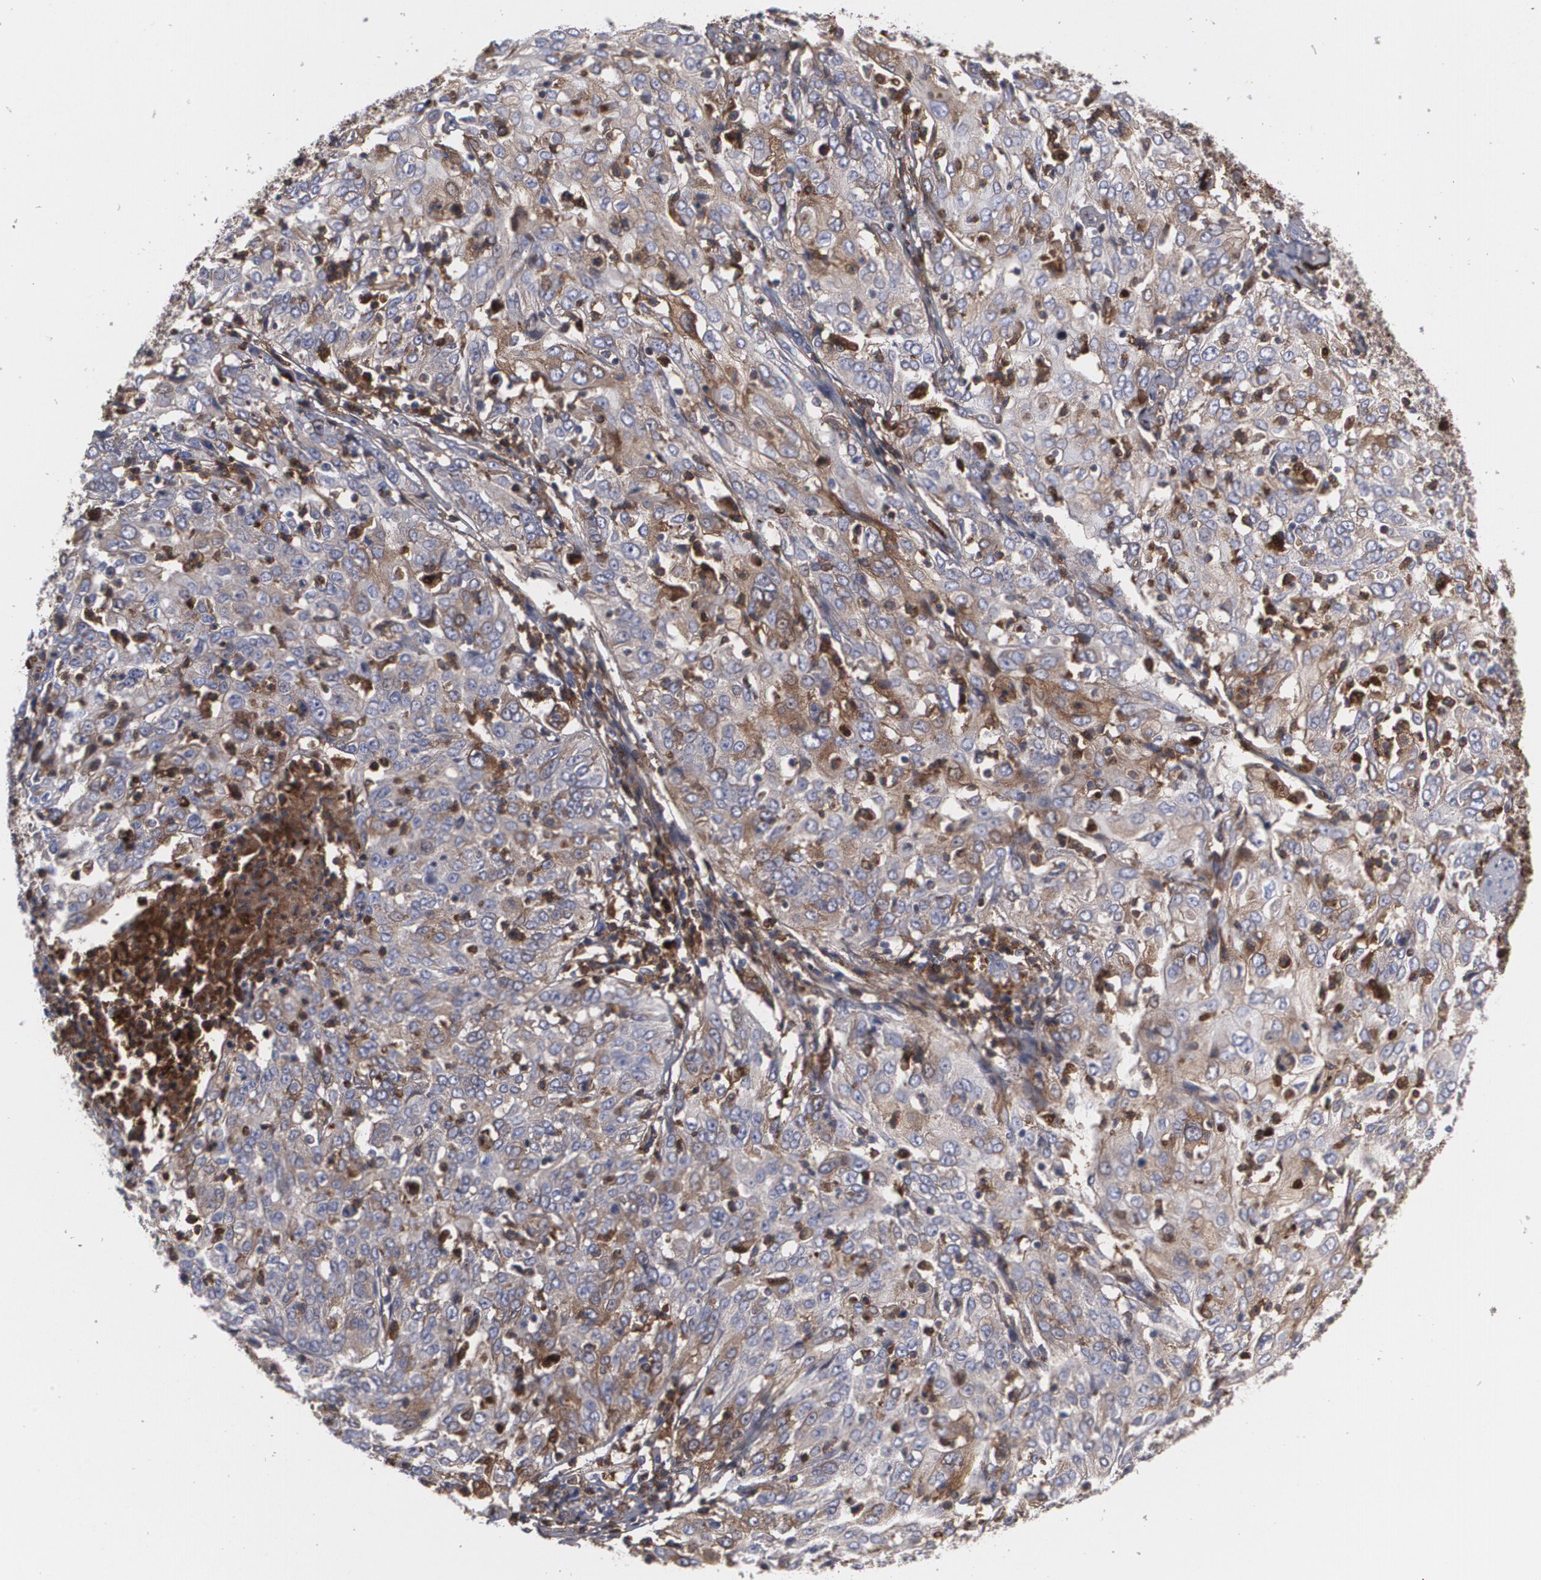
{"staining": {"intensity": "weak", "quantity": "<25%", "location": "cytoplasmic/membranous"}, "tissue": "cervical cancer", "cell_type": "Tumor cells", "image_type": "cancer", "snomed": [{"axis": "morphology", "description": "Squamous cell carcinoma, NOS"}, {"axis": "topography", "description": "Cervix"}], "caption": "A high-resolution micrograph shows immunohistochemistry (IHC) staining of cervical cancer, which exhibits no significant expression in tumor cells.", "gene": "LRG1", "patient": {"sex": "female", "age": 54}}